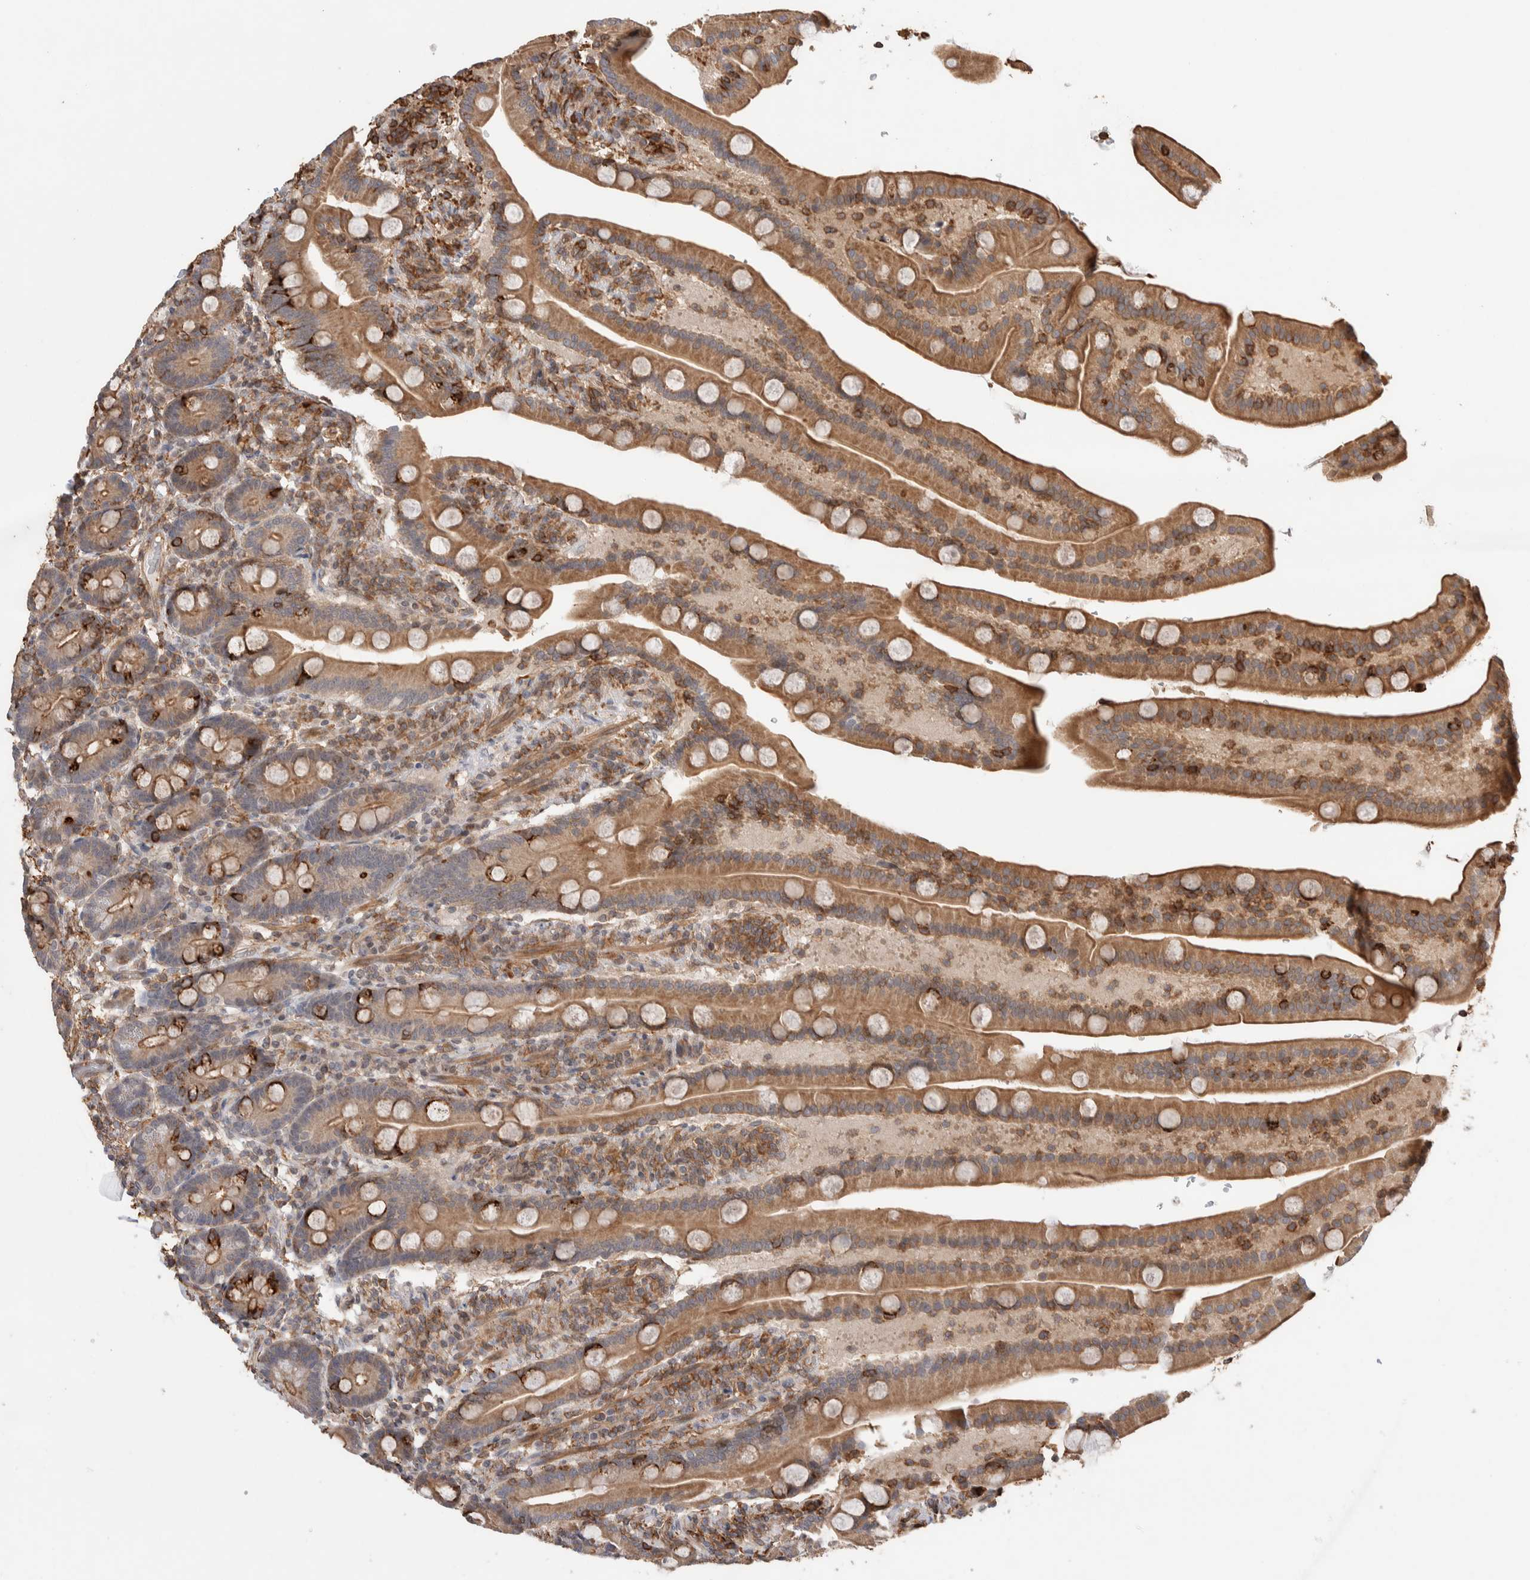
{"staining": {"intensity": "moderate", "quantity": ">75%", "location": "cytoplasmic/membranous"}, "tissue": "duodenum", "cell_type": "Glandular cells", "image_type": "normal", "snomed": [{"axis": "morphology", "description": "Normal tissue, NOS"}, {"axis": "topography", "description": "Duodenum"}], "caption": "IHC (DAB (3,3'-diaminobenzidine)) staining of unremarkable duodenum exhibits moderate cytoplasmic/membranous protein positivity in approximately >75% of glandular cells. (Brightfield microscopy of DAB IHC at high magnification).", "gene": "ZNF704", "patient": {"sex": "male", "age": 54}}